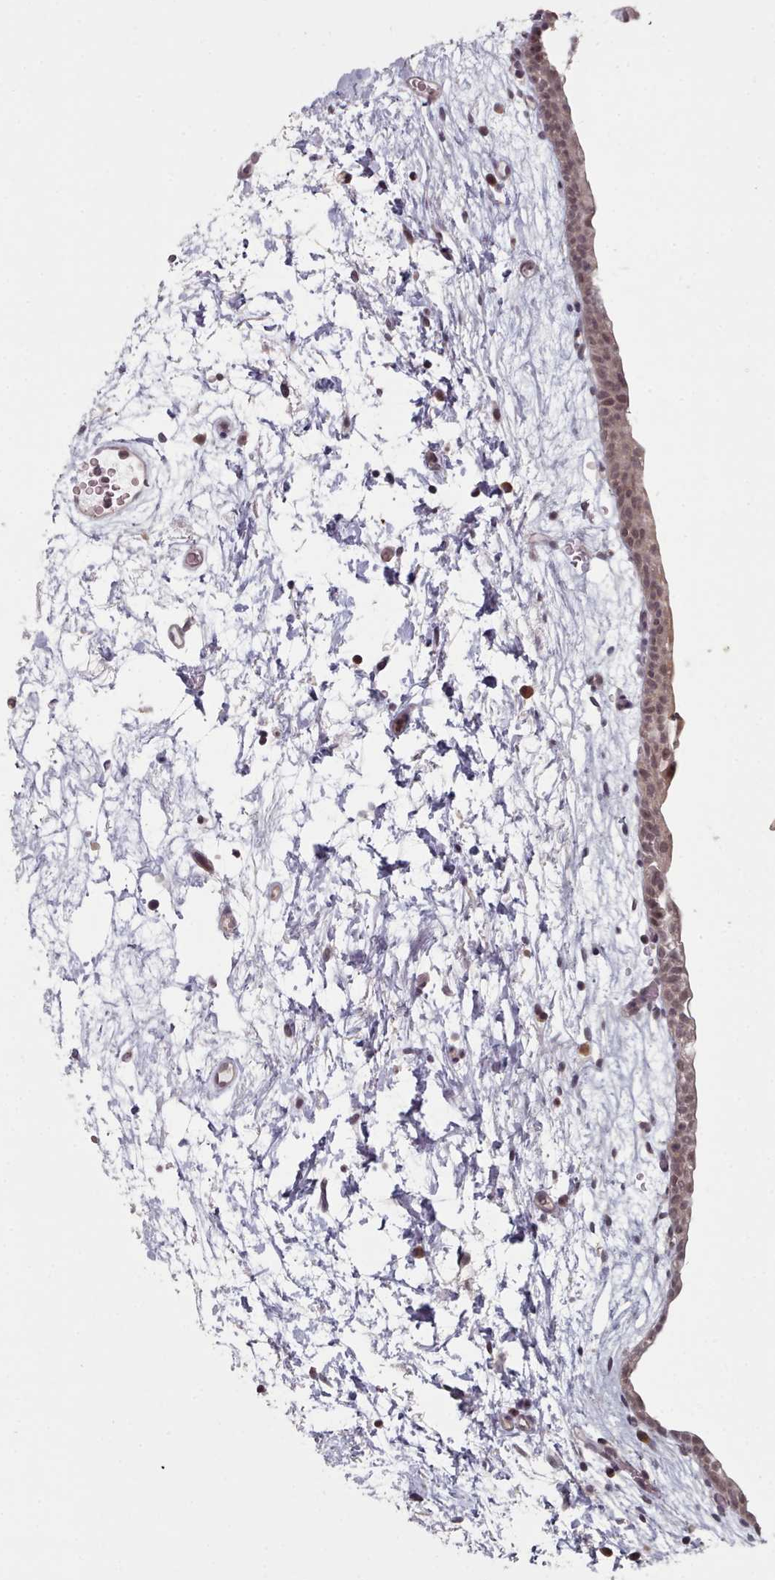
{"staining": {"intensity": "weak", "quantity": "25%-75%", "location": "nuclear"}, "tissue": "urinary bladder", "cell_type": "Urothelial cells", "image_type": "normal", "snomed": [{"axis": "morphology", "description": "Normal tissue, NOS"}, {"axis": "topography", "description": "Urinary bladder"}], "caption": "Protein expression by immunohistochemistry reveals weak nuclear staining in approximately 25%-75% of urothelial cells in unremarkable urinary bladder. The staining was performed using DAB to visualize the protein expression in brown, while the nuclei were stained in blue with hematoxylin (Magnification: 20x).", "gene": "HYAL3", "patient": {"sex": "male", "age": 83}}